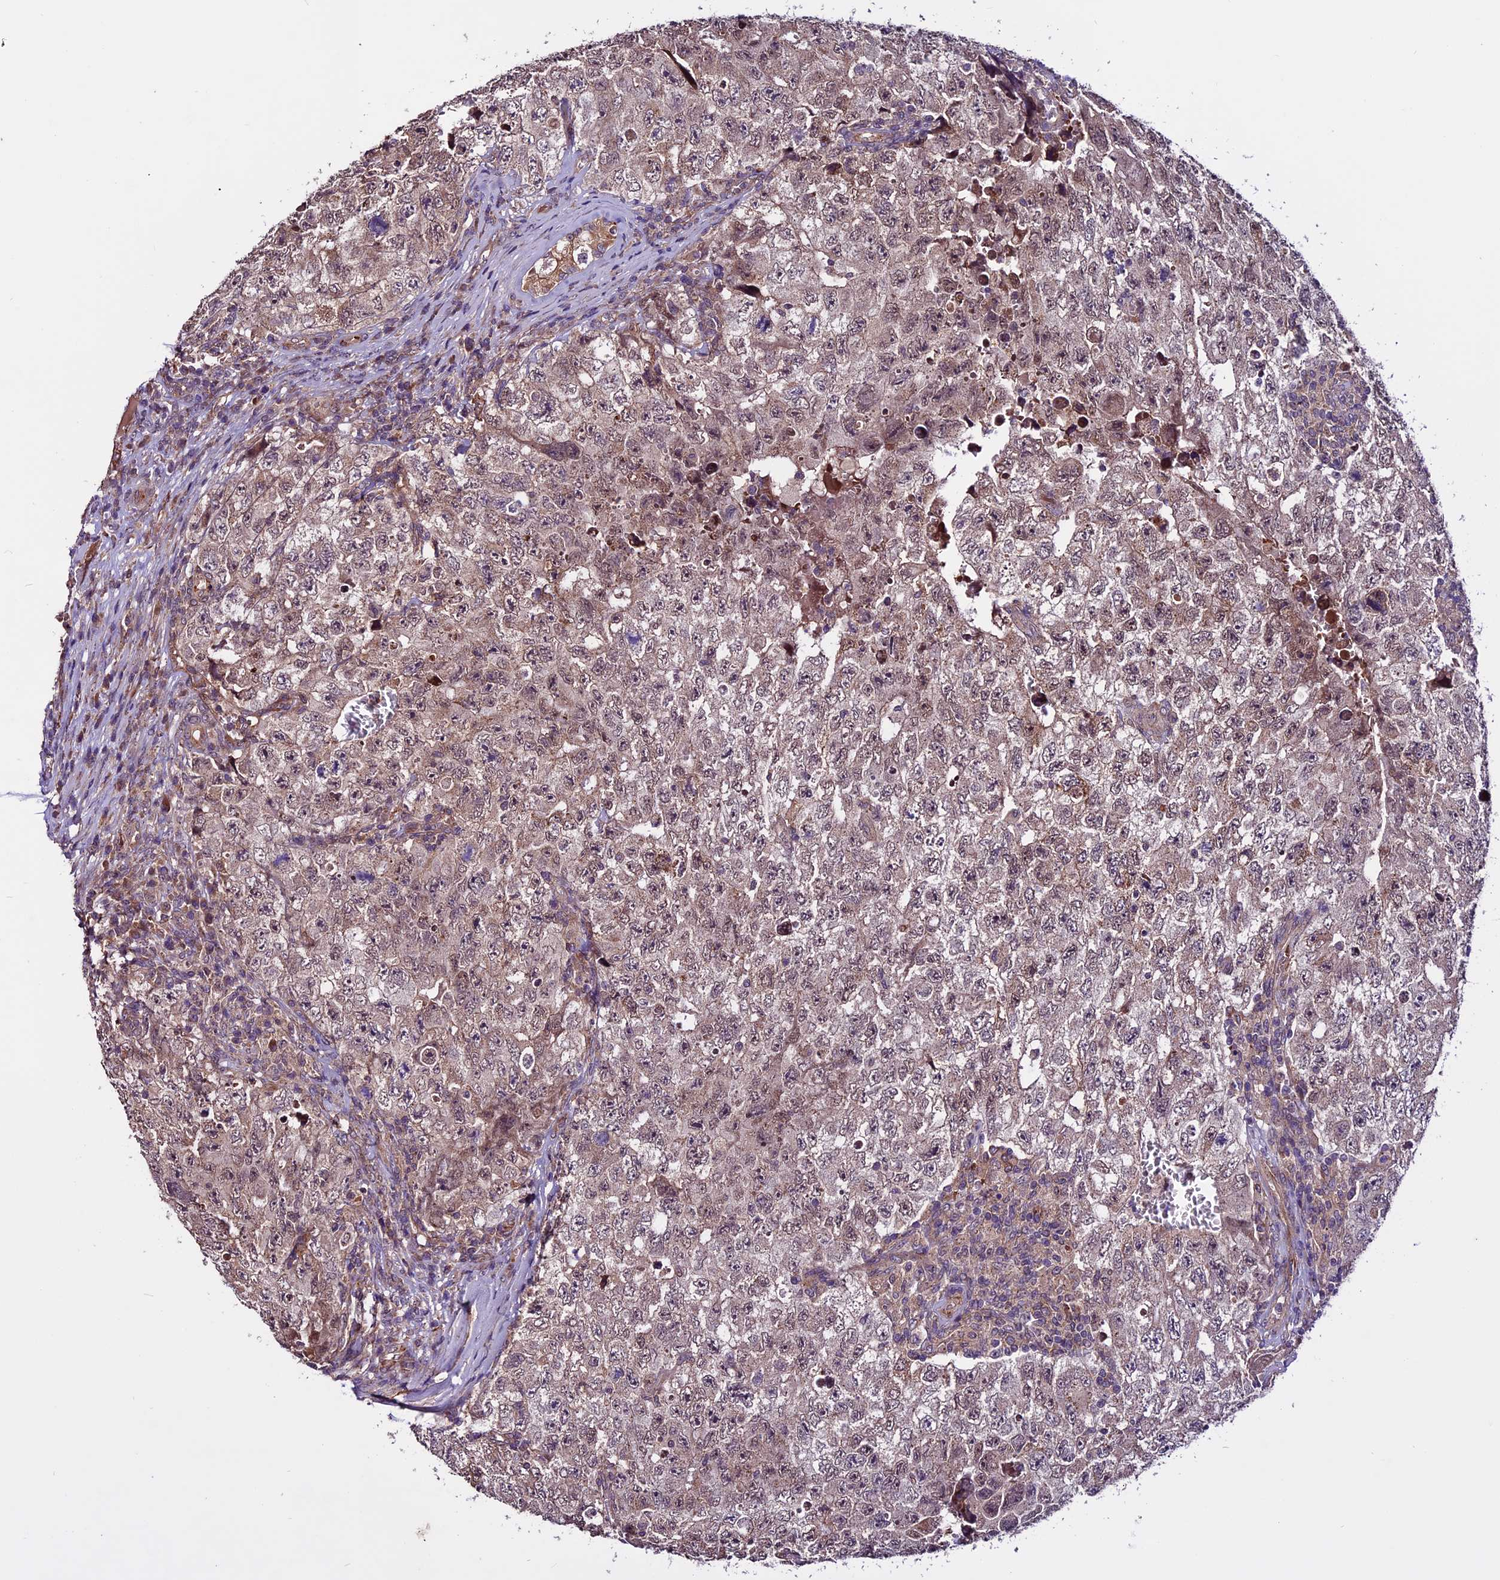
{"staining": {"intensity": "moderate", "quantity": ">75%", "location": "cytoplasmic/membranous,nuclear"}, "tissue": "testis cancer", "cell_type": "Tumor cells", "image_type": "cancer", "snomed": [{"axis": "morphology", "description": "Carcinoma, Embryonal, NOS"}, {"axis": "topography", "description": "Testis"}], "caption": "The image demonstrates a brown stain indicating the presence of a protein in the cytoplasmic/membranous and nuclear of tumor cells in embryonal carcinoma (testis). (DAB IHC with brightfield microscopy, high magnification).", "gene": "RINL", "patient": {"sex": "male", "age": 17}}